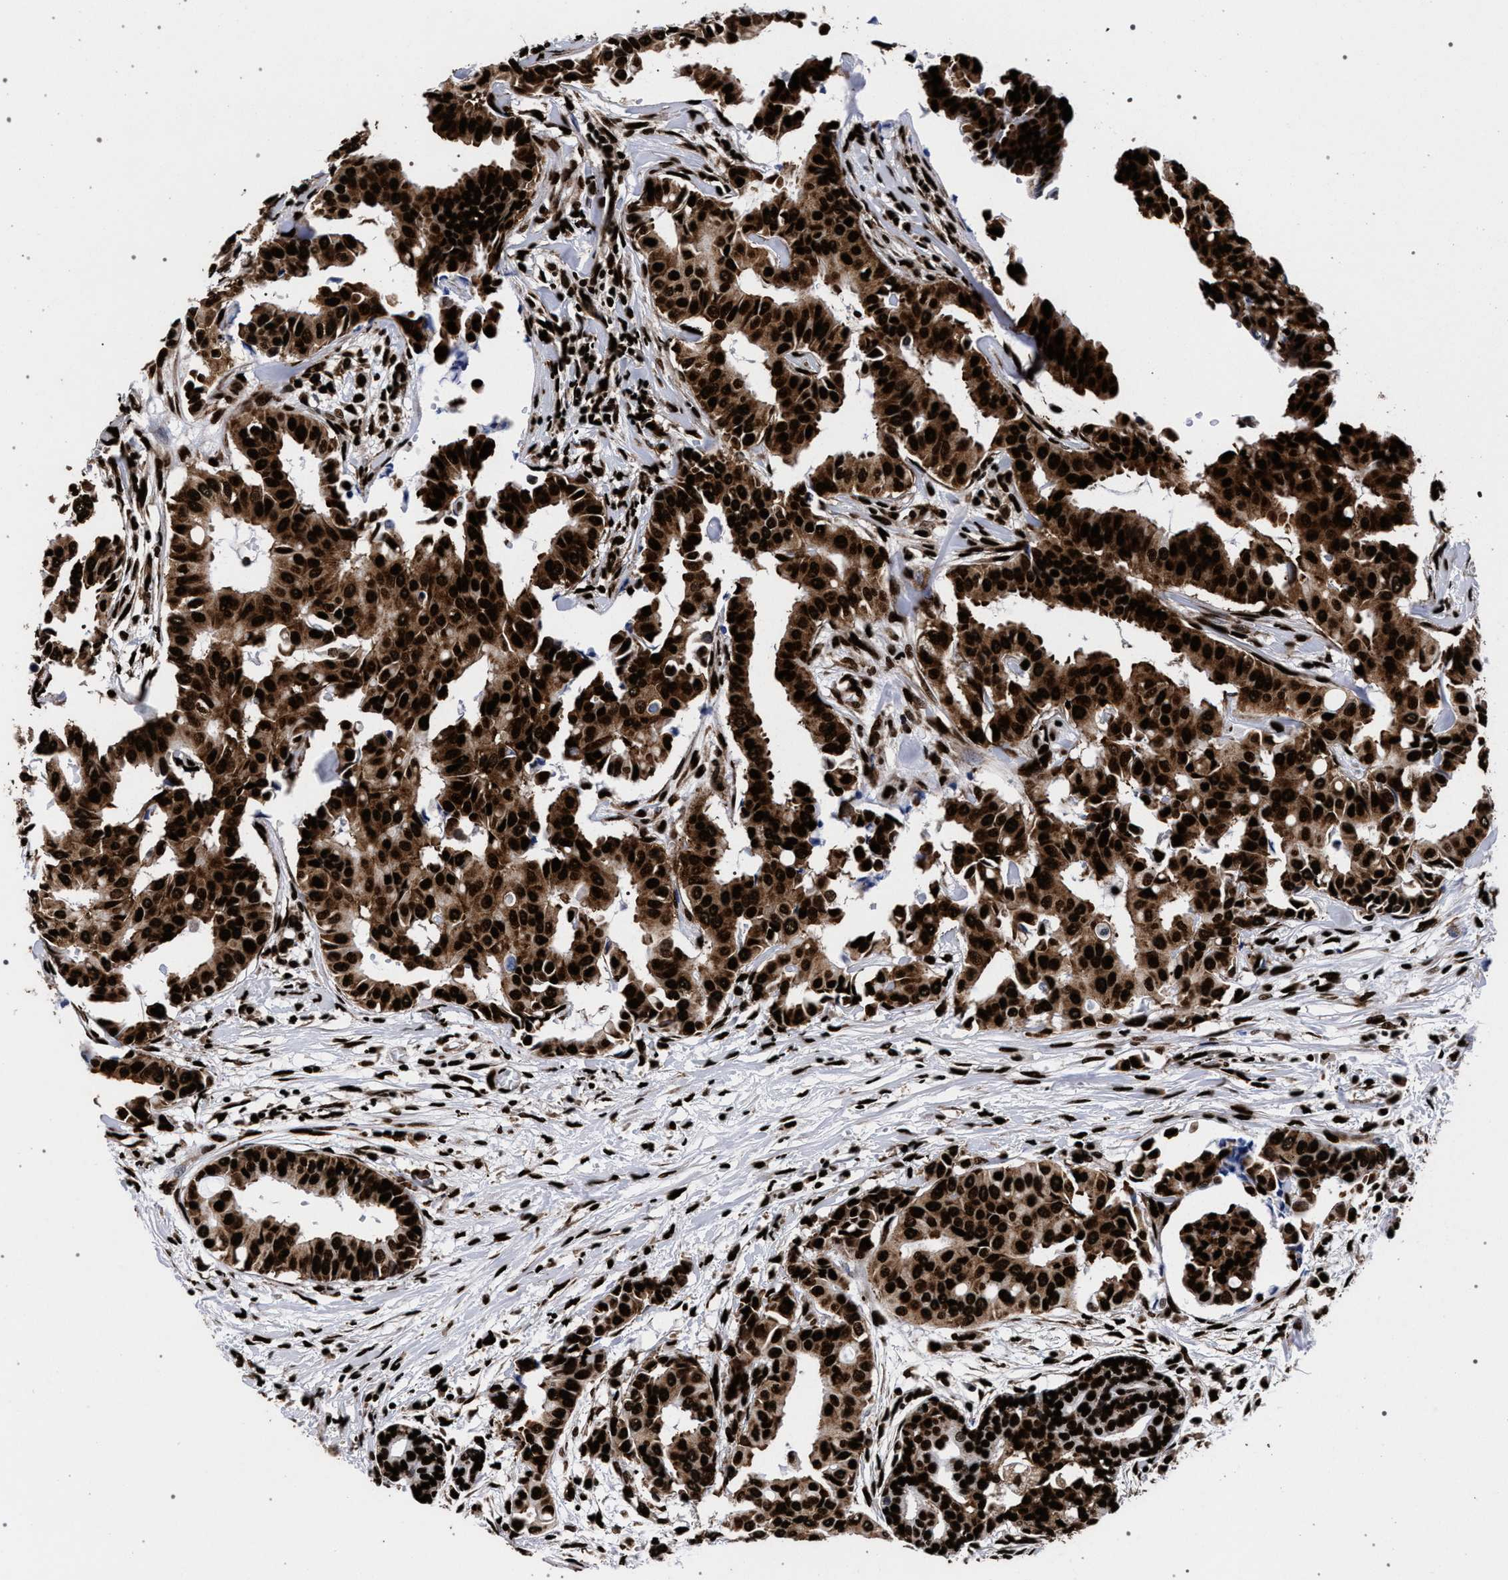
{"staining": {"intensity": "strong", "quantity": ">75%", "location": "cytoplasmic/membranous,nuclear"}, "tissue": "head and neck cancer", "cell_type": "Tumor cells", "image_type": "cancer", "snomed": [{"axis": "morphology", "description": "Adenocarcinoma, NOS"}, {"axis": "topography", "description": "Salivary gland"}, {"axis": "topography", "description": "Head-Neck"}], "caption": "Adenocarcinoma (head and neck) tissue demonstrates strong cytoplasmic/membranous and nuclear staining in approximately >75% of tumor cells, visualized by immunohistochemistry.", "gene": "HNRNPA1", "patient": {"sex": "female", "age": 59}}